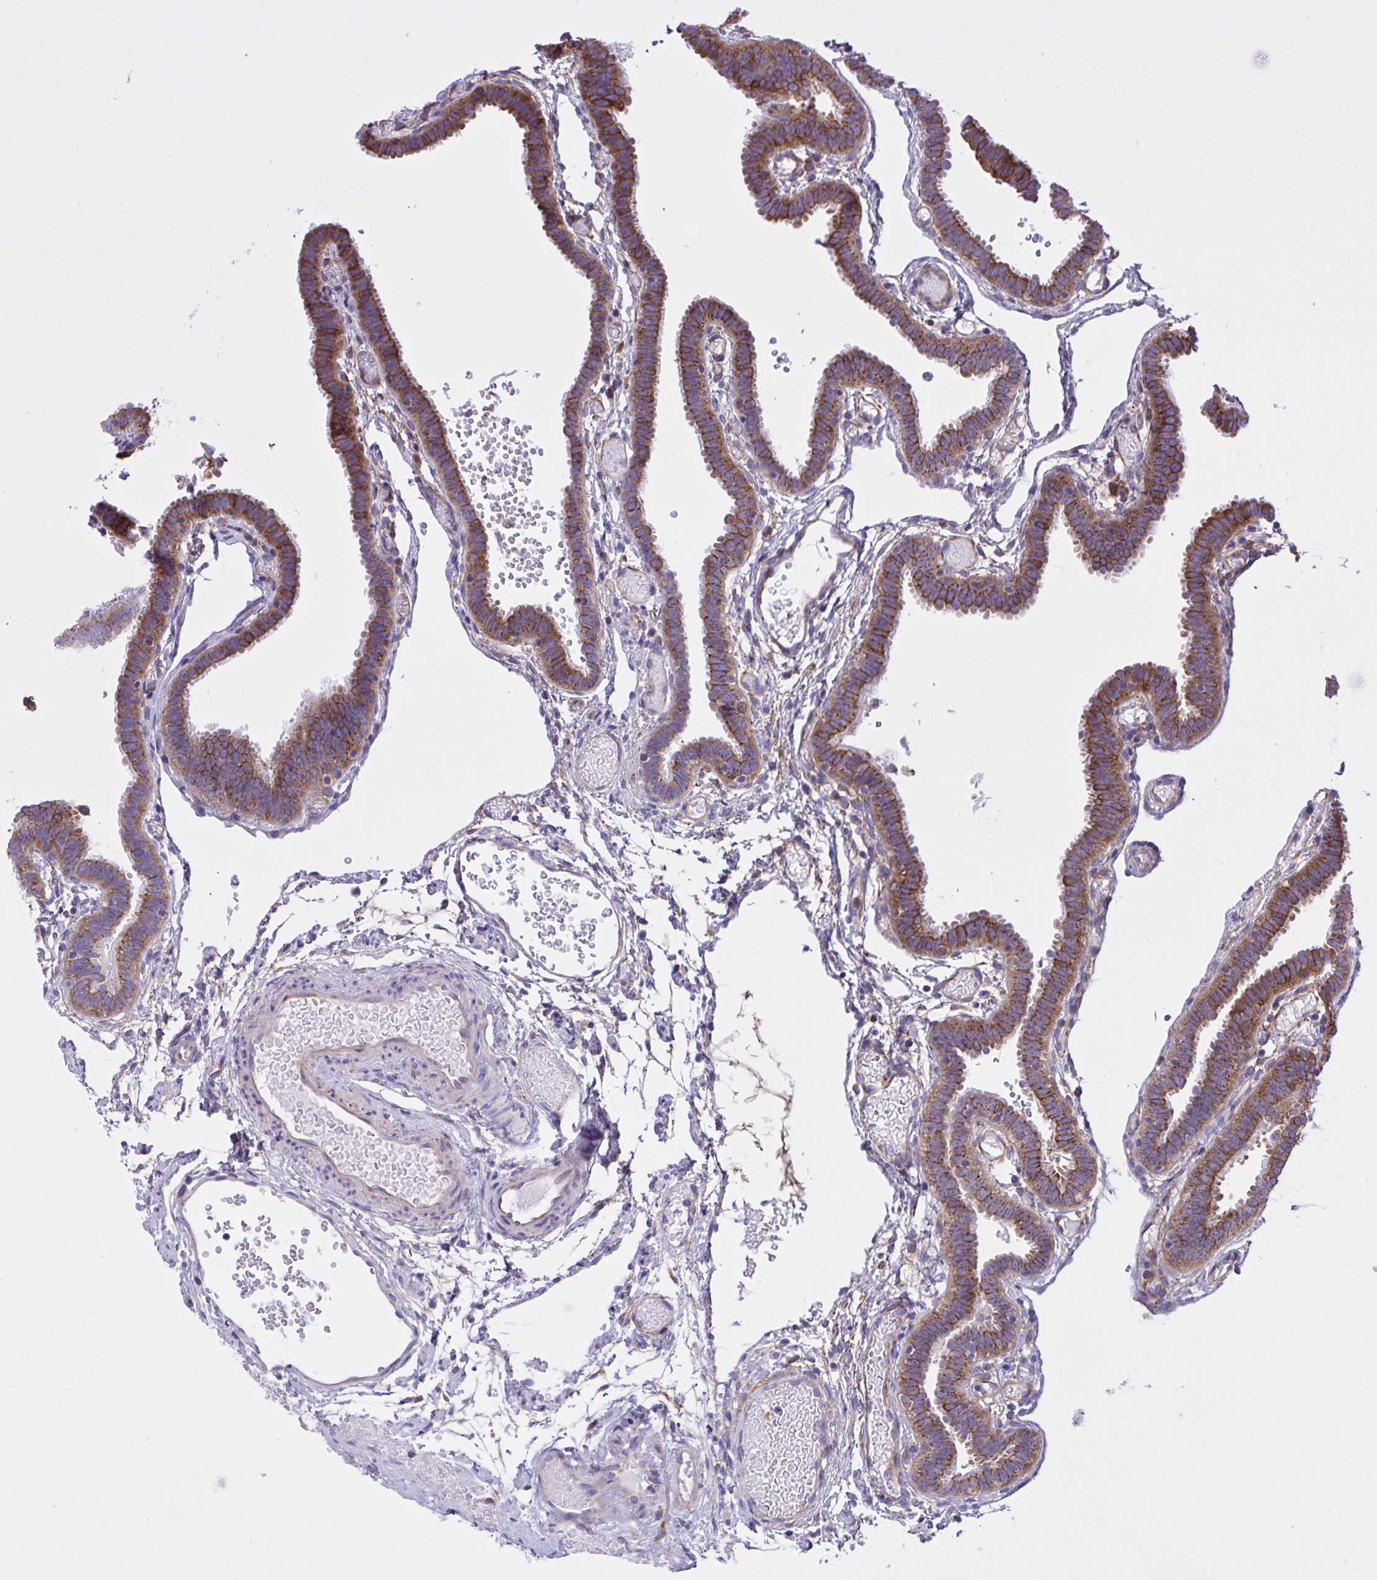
{"staining": {"intensity": "strong", "quantity": "25%-75%", "location": "cytoplasmic/membranous"}, "tissue": "fallopian tube", "cell_type": "Glandular cells", "image_type": "normal", "snomed": [{"axis": "morphology", "description": "Normal tissue, NOS"}, {"axis": "topography", "description": "Fallopian tube"}], "caption": "This histopathology image reveals benign fallopian tube stained with IHC to label a protein in brown. The cytoplasmic/membranous of glandular cells show strong positivity for the protein. Nuclei are counter-stained blue.", "gene": "OR51M1", "patient": {"sex": "female", "age": 37}}